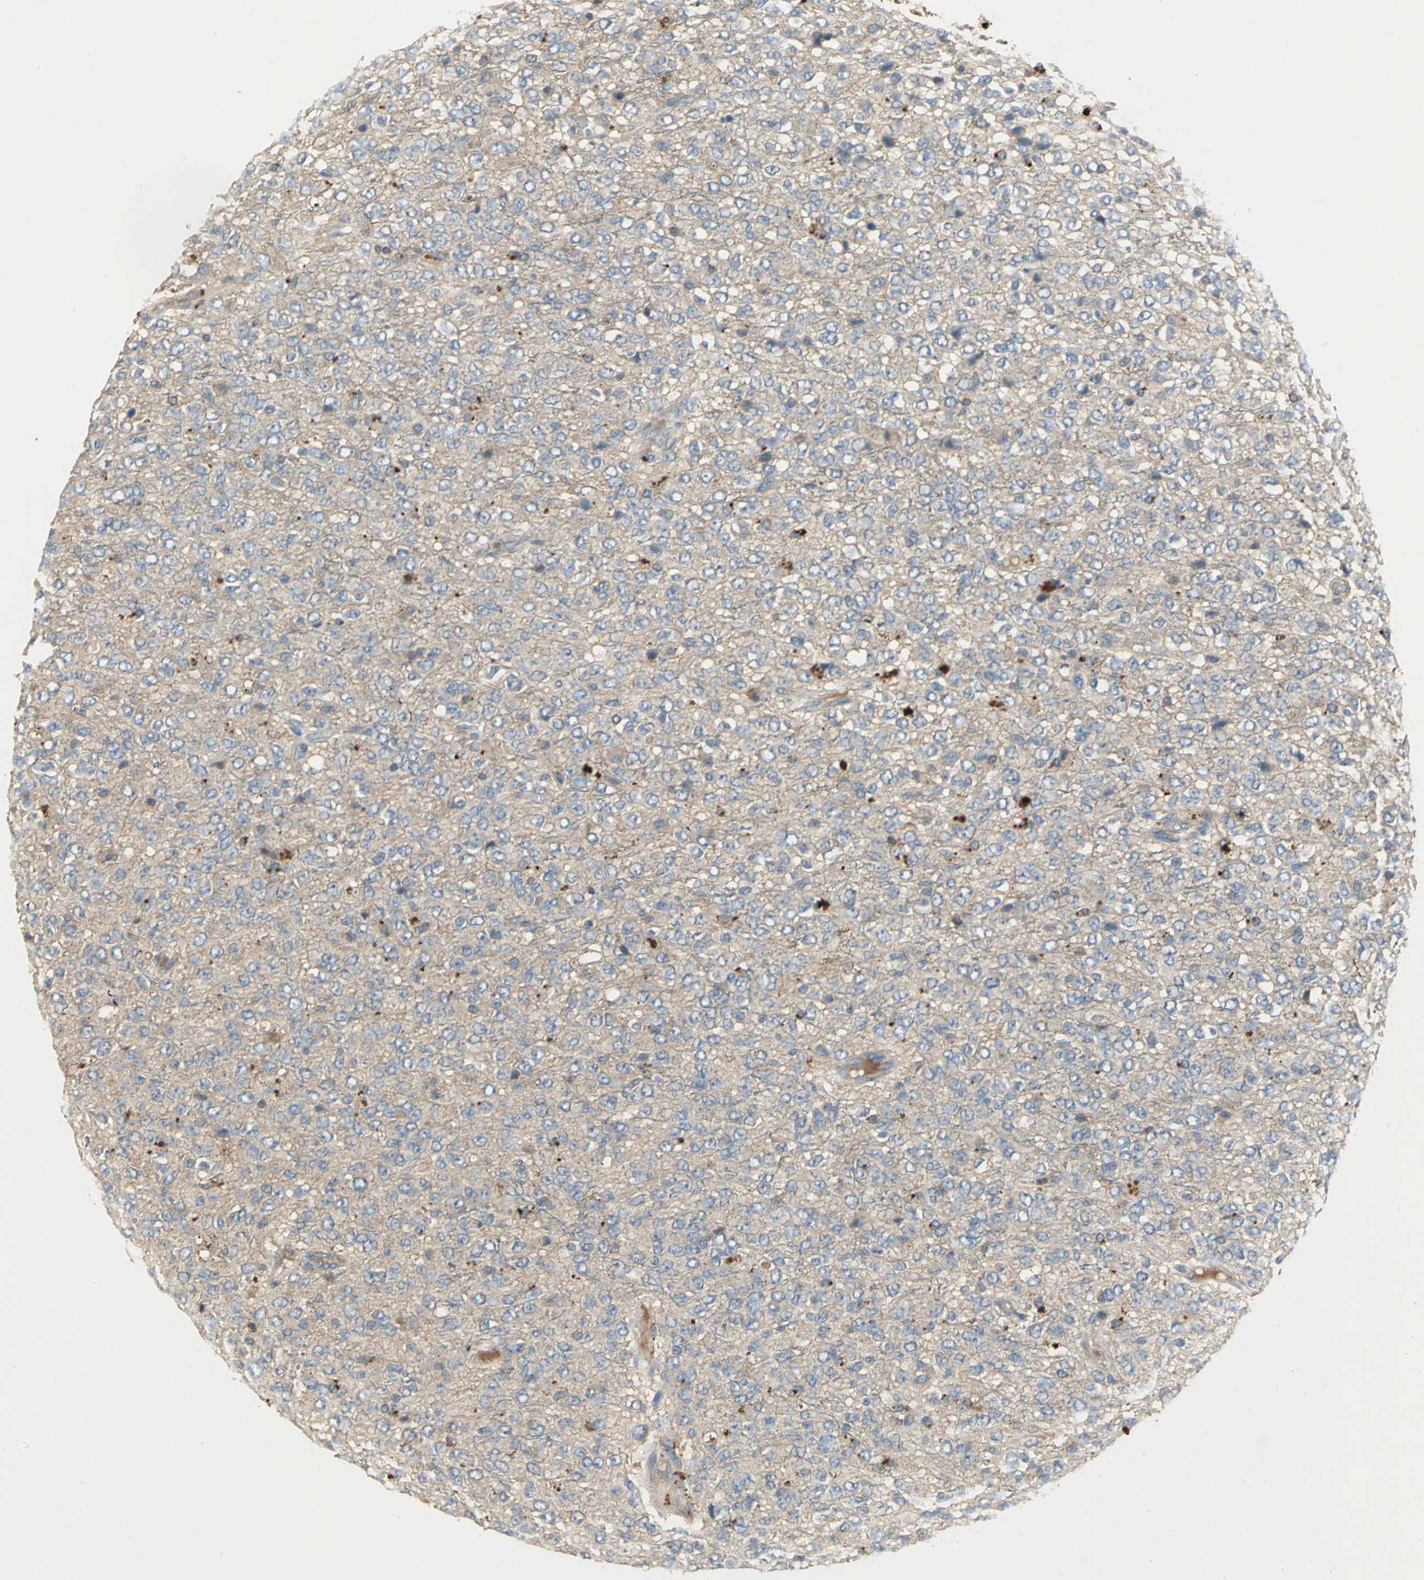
{"staining": {"intensity": "weak", "quantity": ">75%", "location": "cytoplasmic/membranous"}, "tissue": "glioma", "cell_type": "Tumor cells", "image_type": "cancer", "snomed": [{"axis": "morphology", "description": "Glioma, malignant, High grade"}, {"axis": "topography", "description": "pancreas cauda"}], "caption": "A histopathology image of glioma stained for a protein reveals weak cytoplasmic/membranous brown staining in tumor cells.", "gene": "MET", "patient": {"sex": "male", "age": 60}}